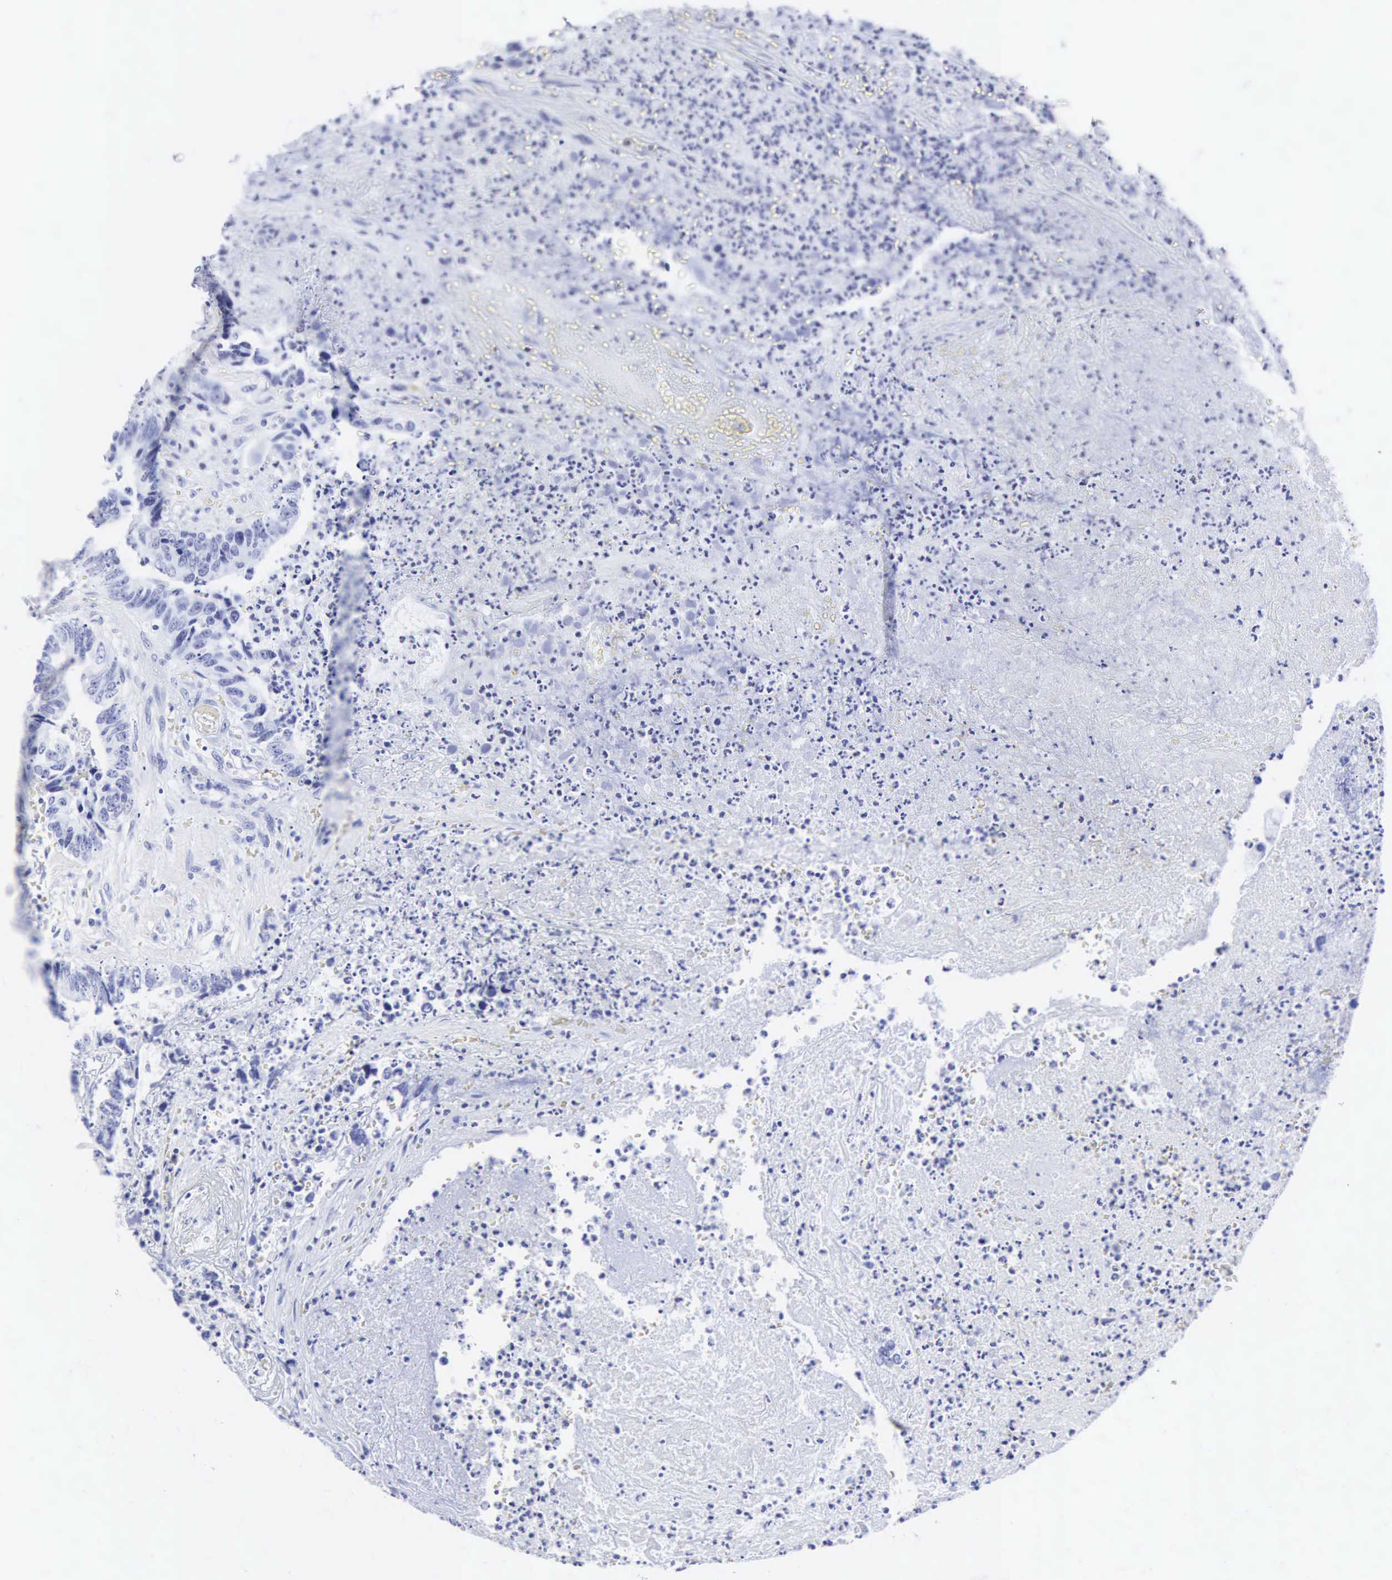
{"staining": {"intensity": "negative", "quantity": "none", "location": "none"}, "tissue": "colorectal cancer", "cell_type": "Tumor cells", "image_type": "cancer", "snomed": [{"axis": "morphology", "description": "Adenocarcinoma, NOS"}, {"axis": "topography", "description": "Rectum"}], "caption": "Human colorectal adenocarcinoma stained for a protein using immunohistochemistry shows no staining in tumor cells.", "gene": "CGB3", "patient": {"sex": "female", "age": 65}}